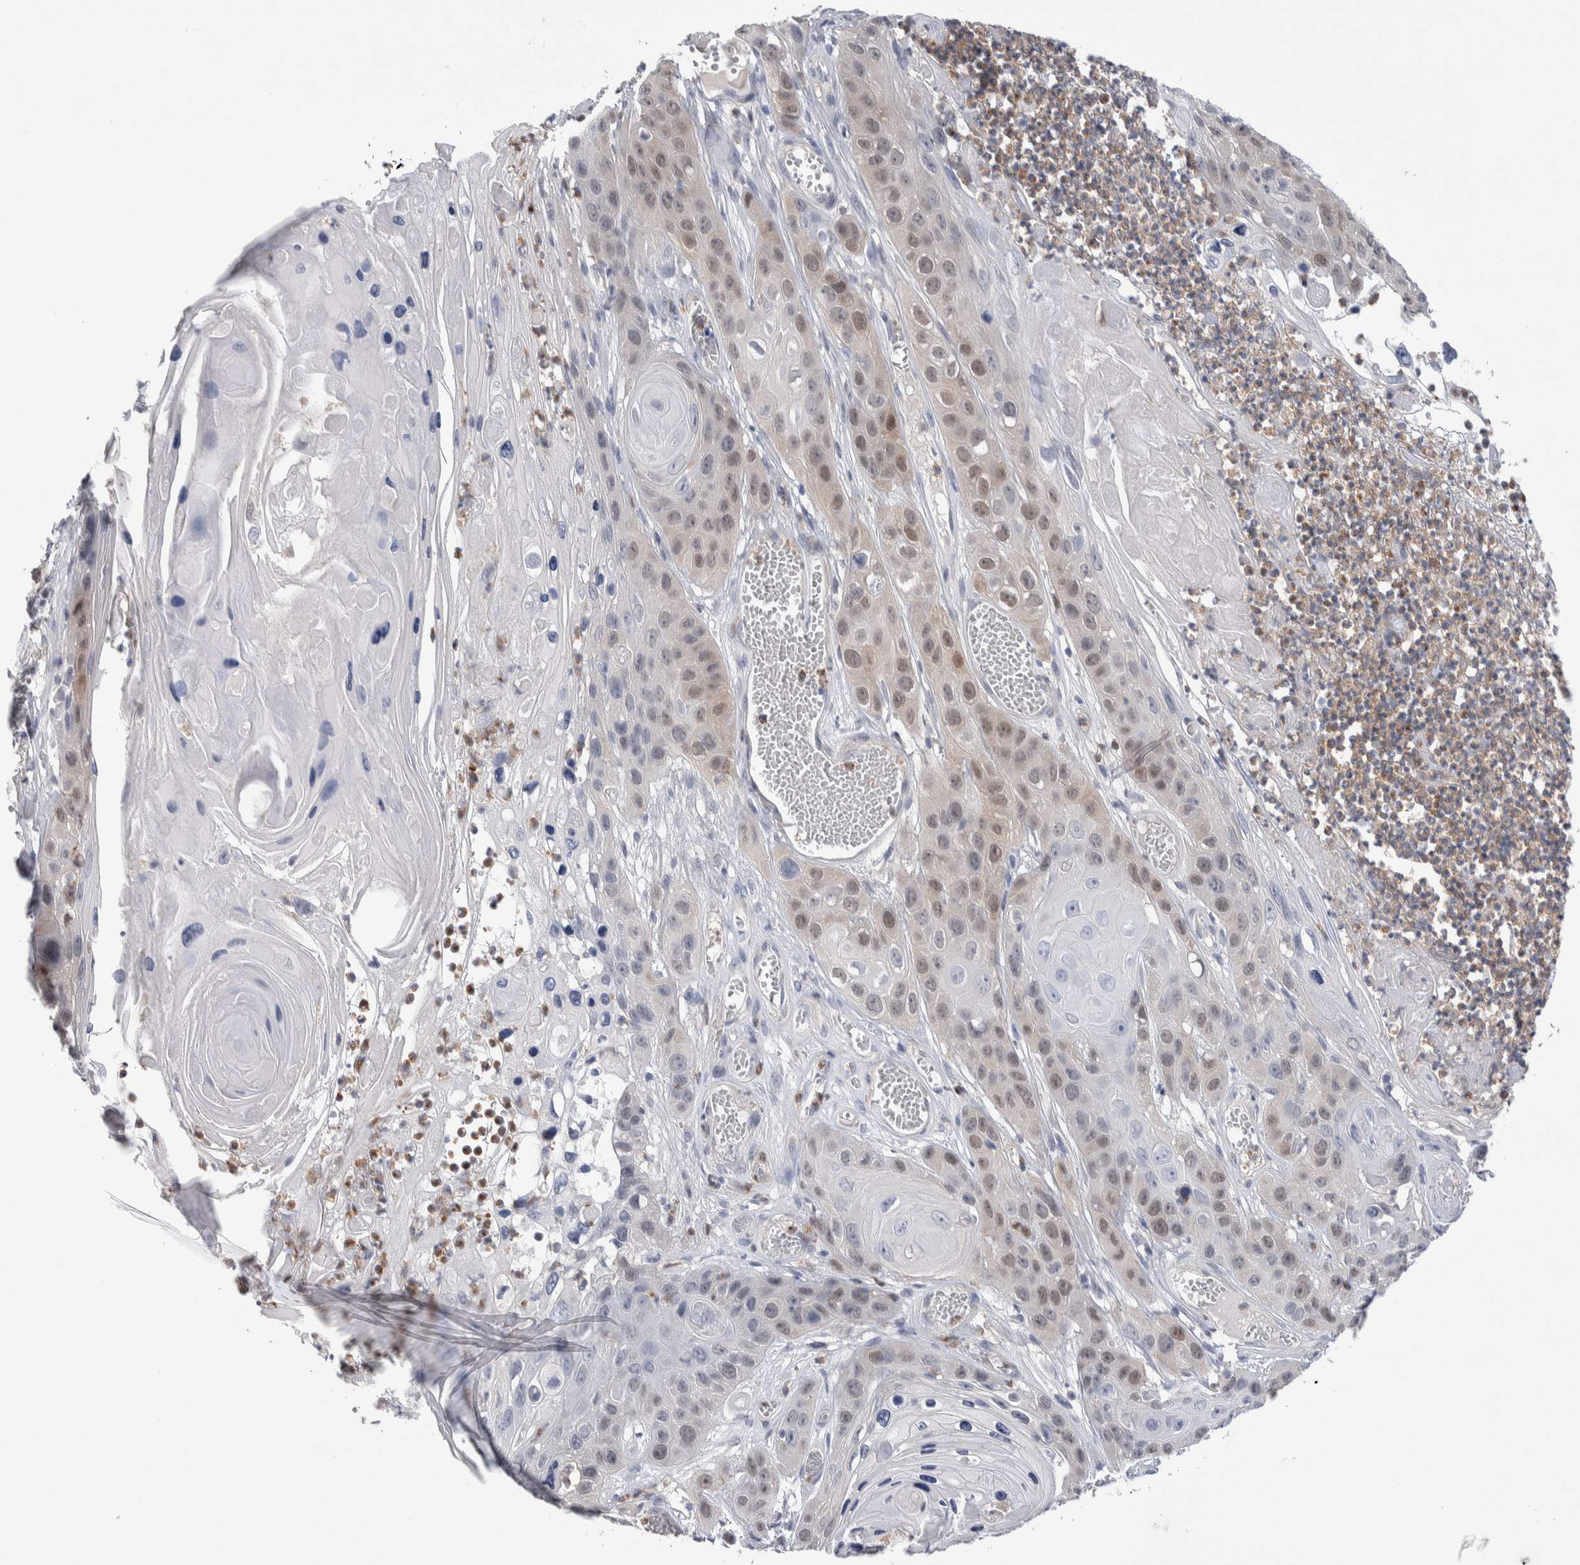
{"staining": {"intensity": "weak", "quantity": "25%-75%", "location": "cytoplasmic/membranous,nuclear"}, "tissue": "skin cancer", "cell_type": "Tumor cells", "image_type": "cancer", "snomed": [{"axis": "morphology", "description": "Squamous cell carcinoma, NOS"}, {"axis": "topography", "description": "Skin"}], "caption": "A low amount of weak cytoplasmic/membranous and nuclear positivity is seen in approximately 25%-75% of tumor cells in skin cancer (squamous cell carcinoma) tissue.", "gene": "LURAP1L", "patient": {"sex": "male", "age": 55}}